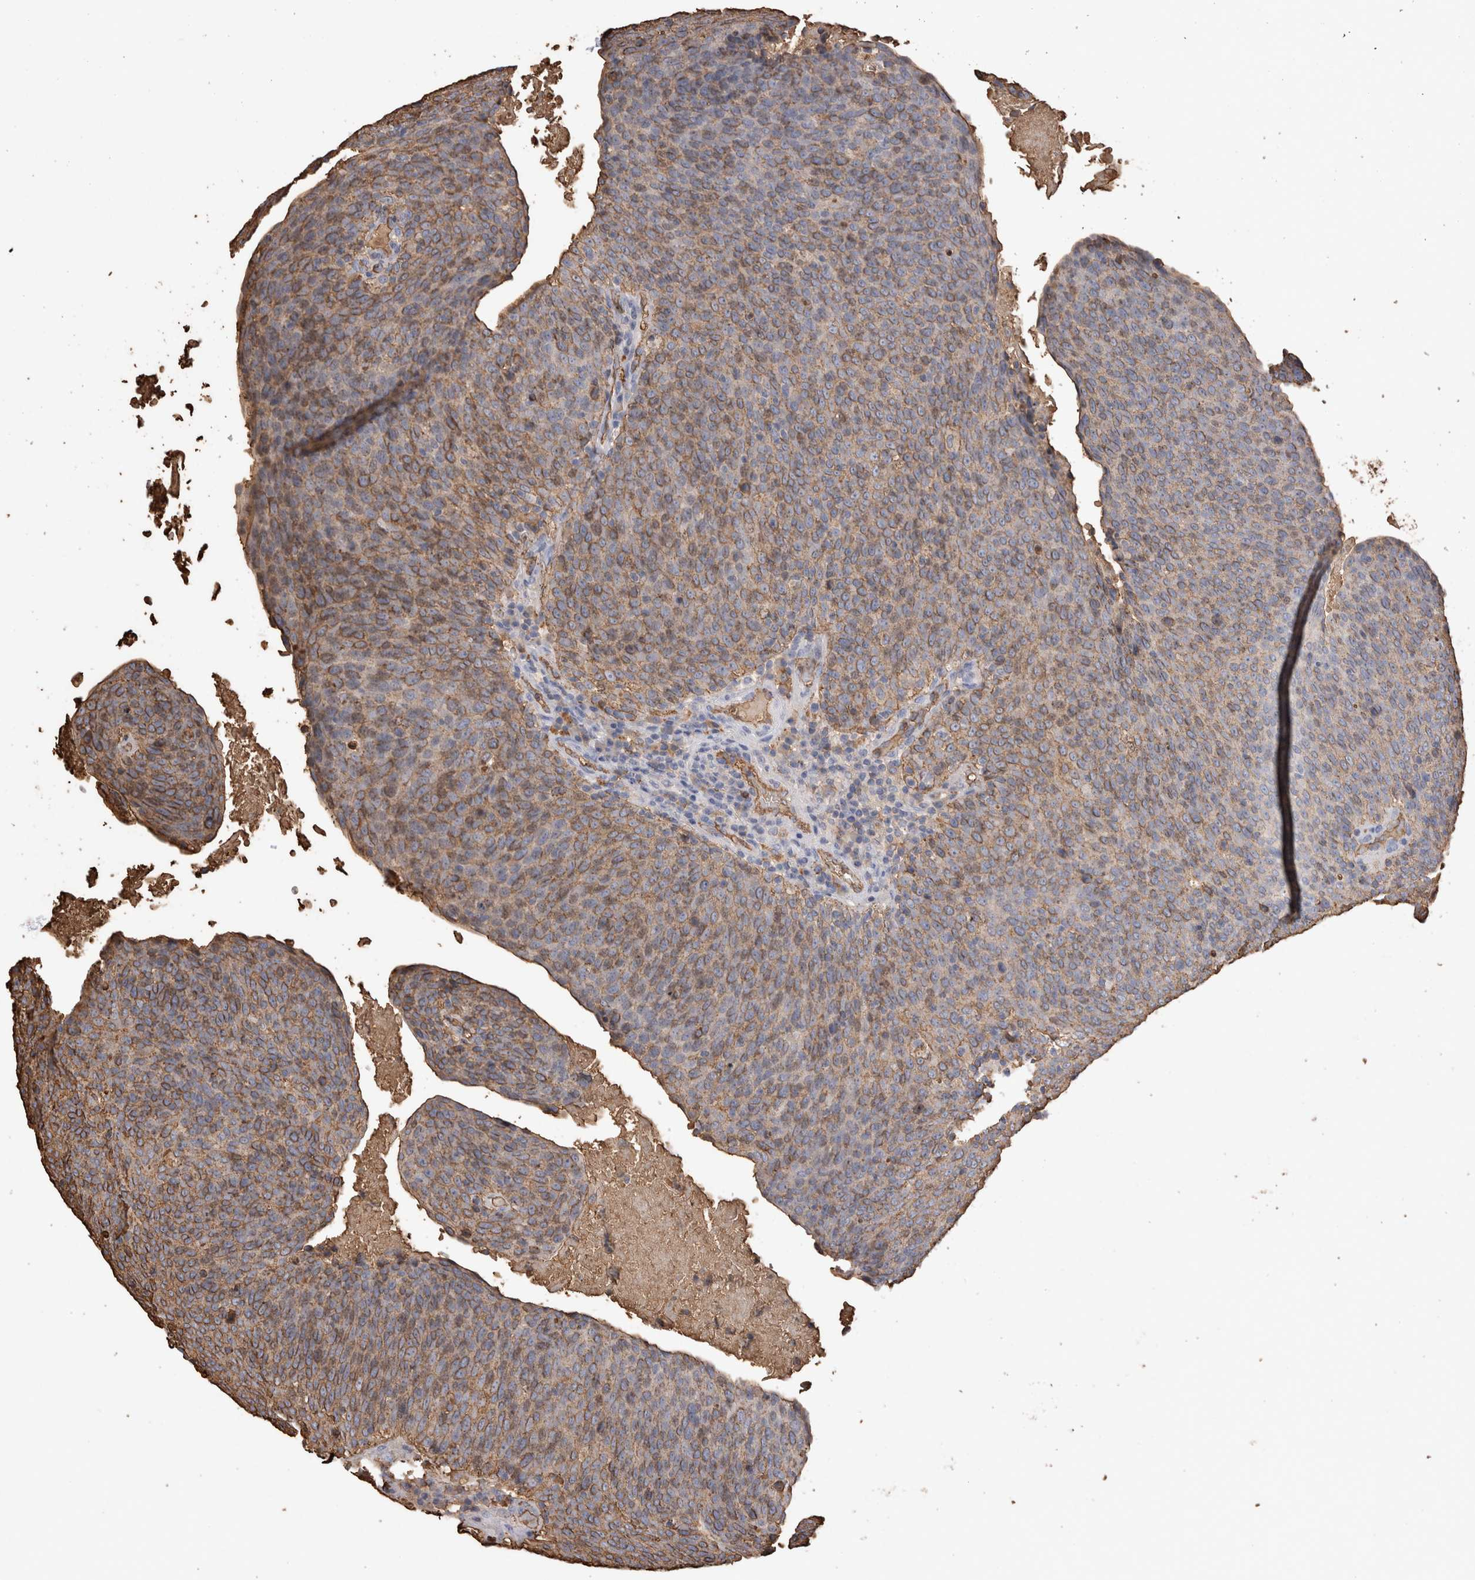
{"staining": {"intensity": "moderate", "quantity": ">75%", "location": "cytoplasmic/membranous"}, "tissue": "head and neck cancer", "cell_type": "Tumor cells", "image_type": "cancer", "snomed": [{"axis": "morphology", "description": "Squamous cell carcinoma, NOS"}, {"axis": "morphology", "description": "Squamous cell carcinoma, metastatic, NOS"}, {"axis": "topography", "description": "Lymph node"}, {"axis": "topography", "description": "Head-Neck"}], "caption": "Human metastatic squamous cell carcinoma (head and neck) stained for a protein (brown) displays moderate cytoplasmic/membranous positive staining in approximately >75% of tumor cells.", "gene": "IL17RC", "patient": {"sex": "male", "age": 62}}